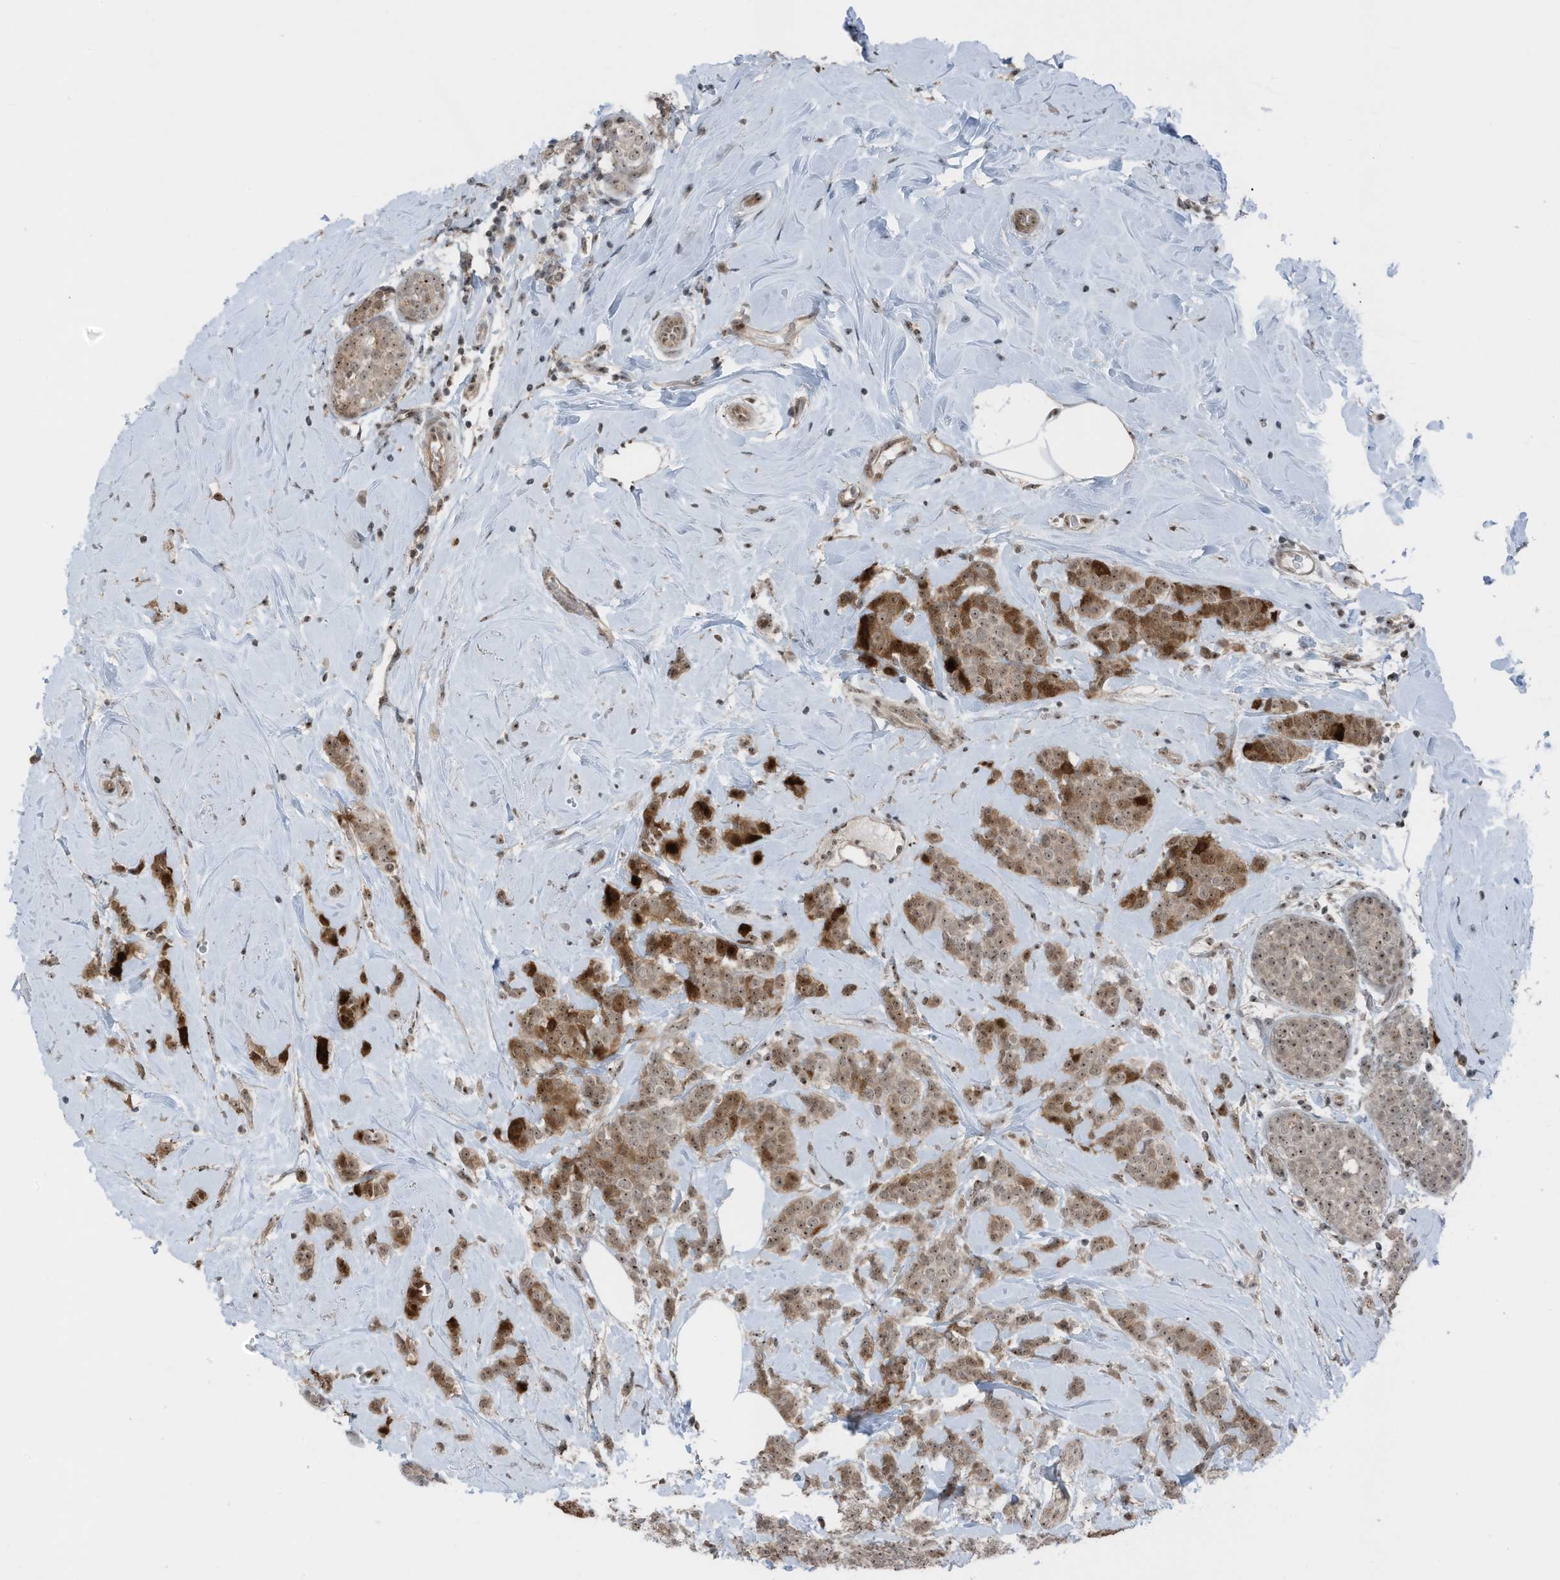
{"staining": {"intensity": "moderate", "quantity": ">75%", "location": "cytoplasmic/membranous,nuclear"}, "tissue": "breast cancer", "cell_type": "Tumor cells", "image_type": "cancer", "snomed": [{"axis": "morphology", "description": "Lobular carcinoma, in situ"}, {"axis": "morphology", "description": "Lobular carcinoma"}, {"axis": "topography", "description": "Breast"}], "caption": "High-power microscopy captured an immunohistochemistry photomicrograph of breast cancer (lobular carcinoma in situ), revealing moderate cytoplasmic/membranous and nuclear expression in about >75% of tumor cells. Using DAB (brown) and hematoxylin (blue) stains, captured at high magnification using brightfield microscopy.", "gene": "UTP3", "patient": {"sex": "female", "age": 41}}